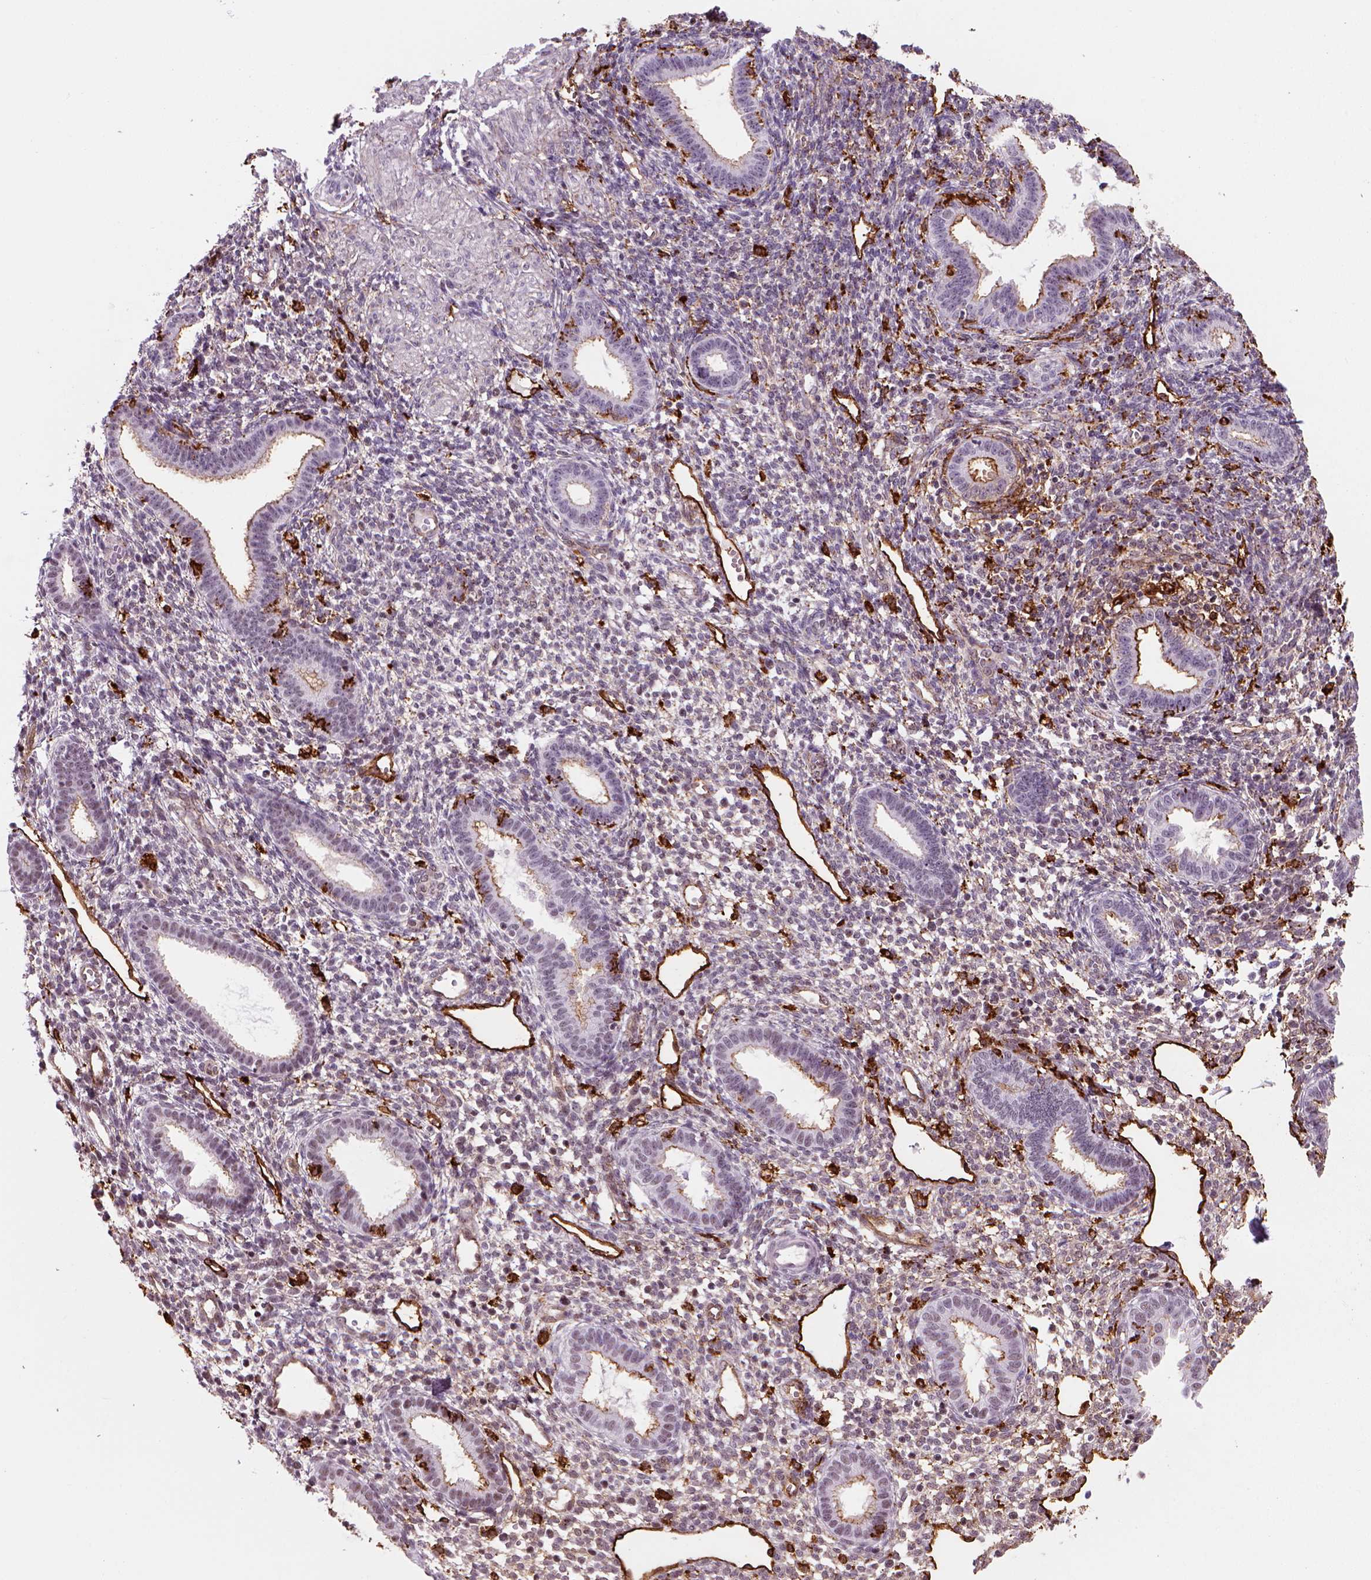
{"staining": {"intensity": "moderate", "quantity": "25%-75%", "location": "cytoplasmic/membranous"}, "tissue": "endometrium", "cell_type": "Cells in endometrial stroma", "image_type": "normal", "snomed": [{"axis": "morphology", "description": "Normal tissue, NOS"}, {"axis": "topography", "description": "Endometrium"}], "caption": "Immunohistochemistry staining of normal endometrium, which demonstrates medium levels of moderate cytoplasmic/membranous staining in approximately 25%-75% of cells in endometrial stroma indicating moderate cytoplasmic/membranous protein staining. The staining was performed using DAB (3,3'-diaminobenzidine) (brown) for protein detection and nuclei were counterstained in hematoxylin (blue).", "gene": "MARCKS", "patient": {"sex": "female", "age": 36}}